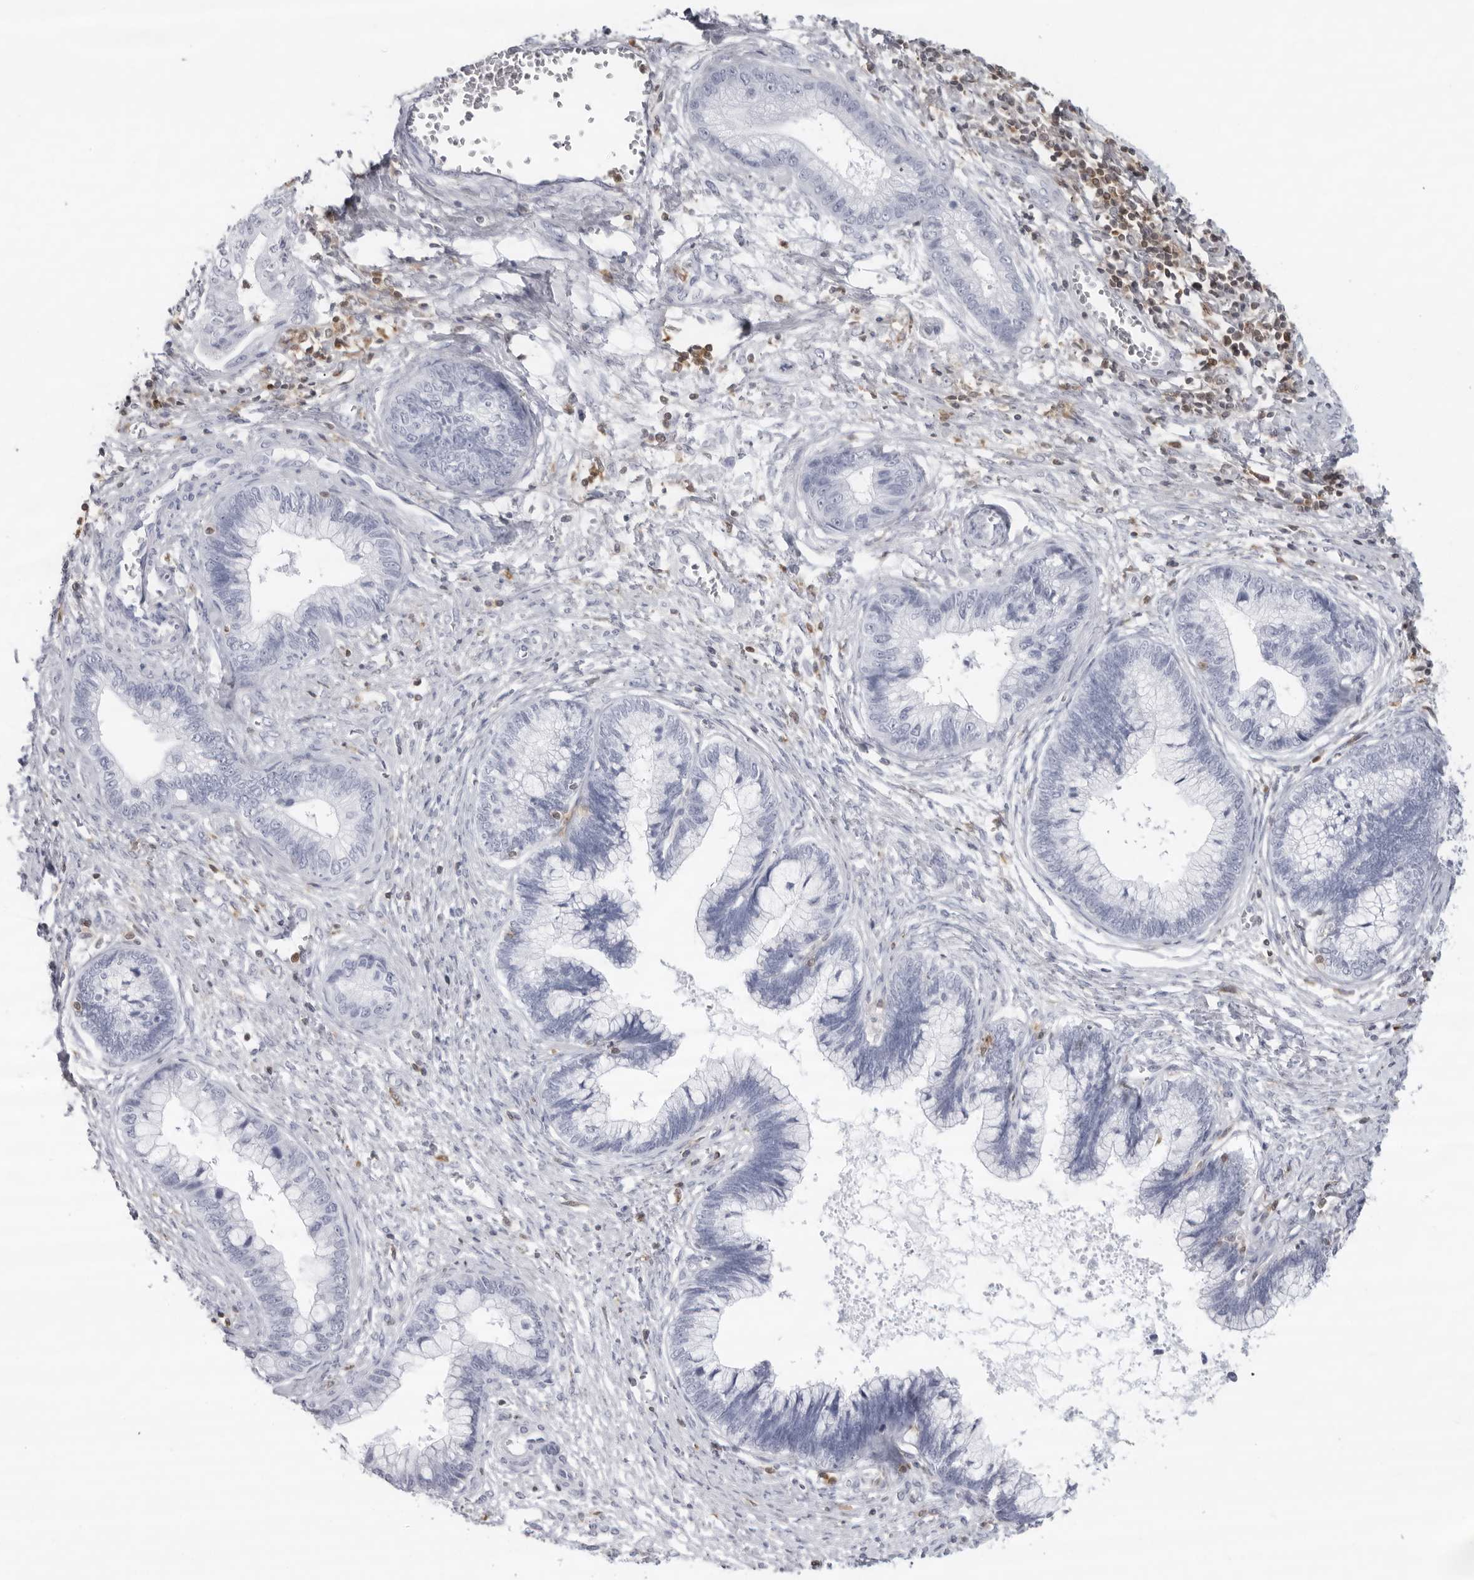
{"staining": {"intensity": "negative", "quantity": "none", "location": "none"}, "tissue": "cervical cancer", "cell_type": "Tumor cells", "image_type": "cancer", "snomed": [{"axis": "morphology", "description": "Adenocarcinoma, NOS"}, {"axis": "topography", "description": "Cervix"}], "caption": "An image of human cervical cancer is negative for staining in tumor cells. (Immunohistochemistry (ihc), brightfield microscopy, high magnification).", "gene": "FMNL1", "patient": {"sex": "female", "age": 44}}